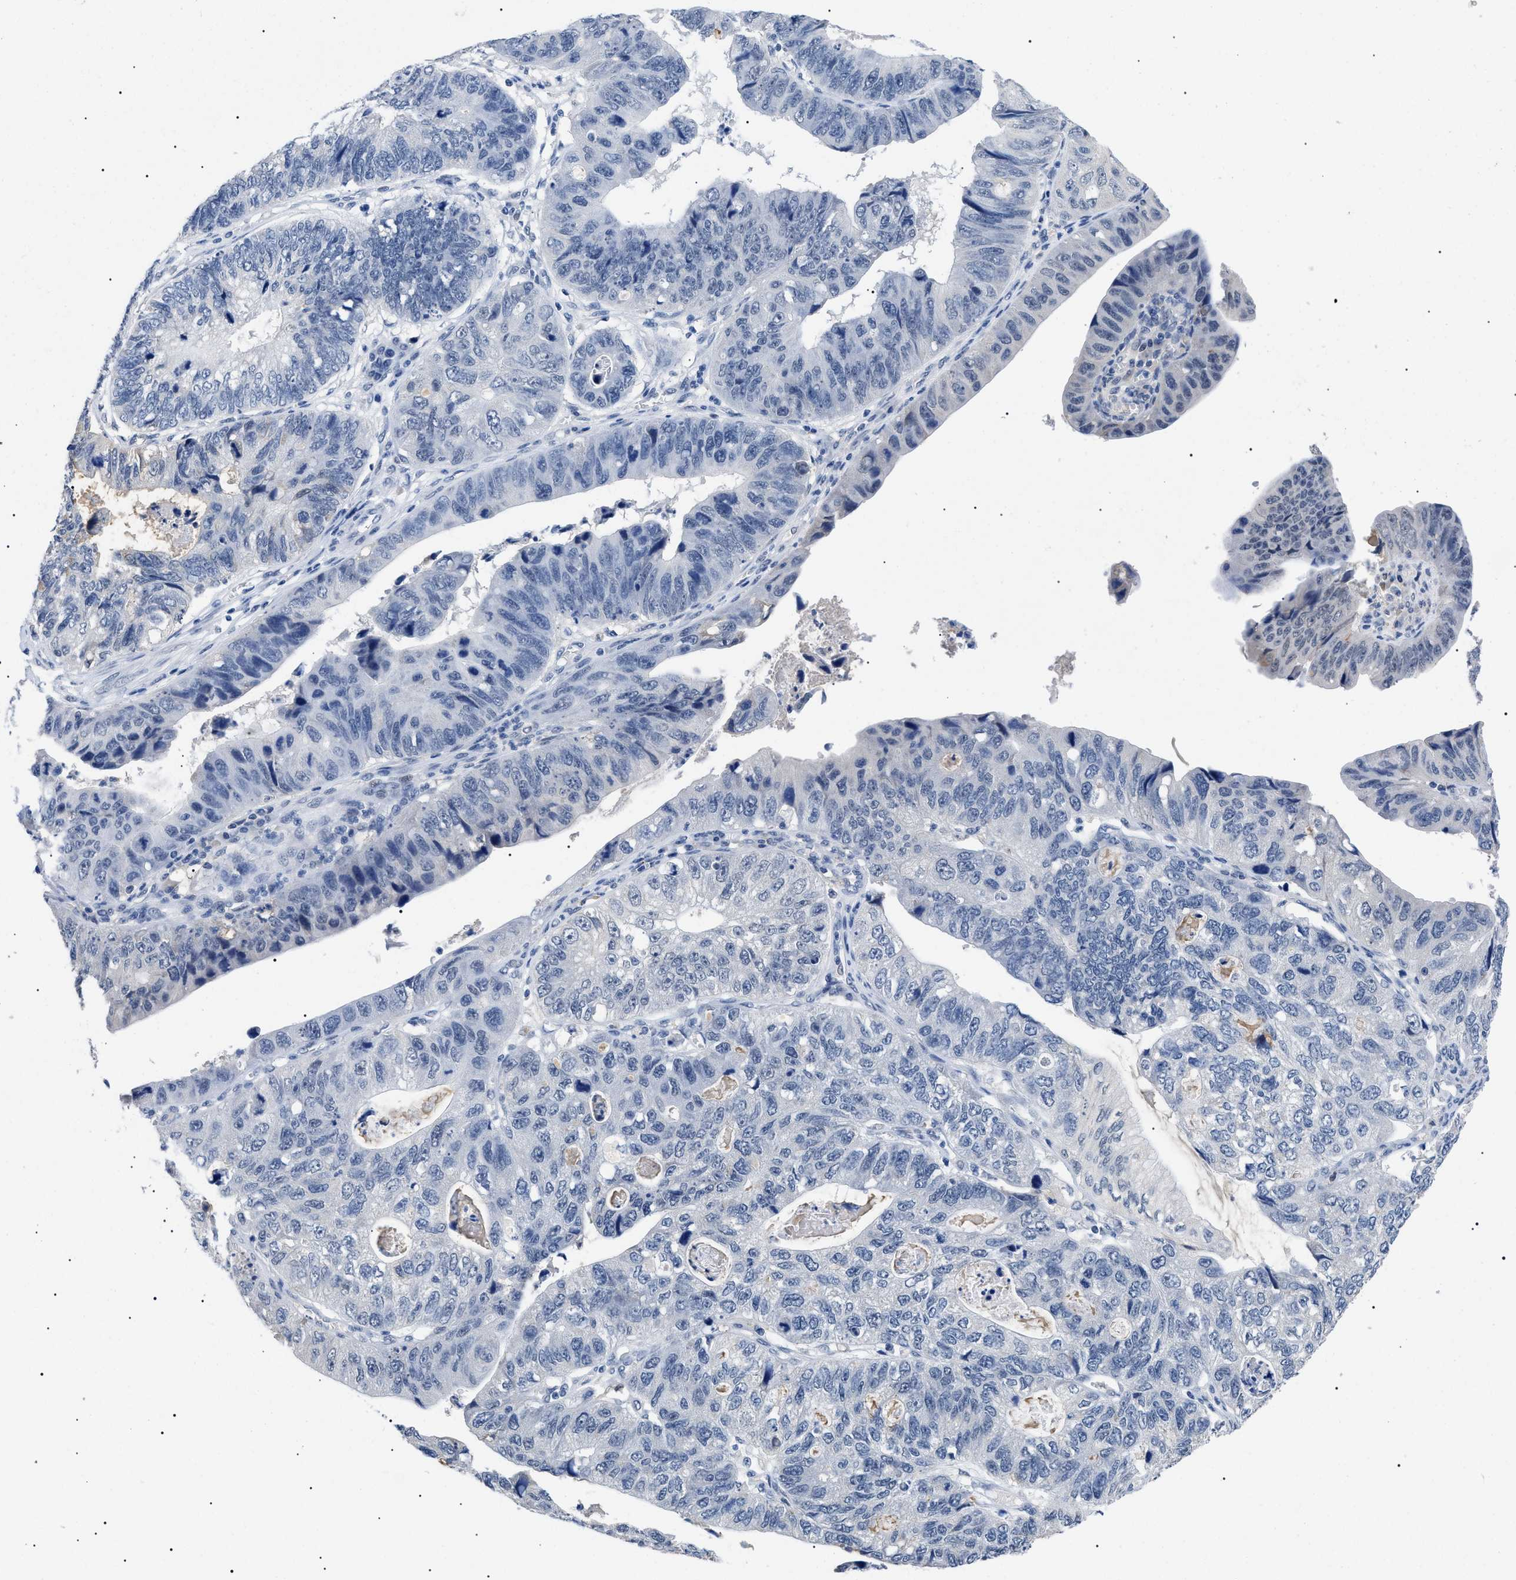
{"staining": {"intensity": "negative", "quantity": "none", "location": "none"}, "tissue": "stomach cancer", "cell_type": "Tumor cells", "image_type": "cancer", "snomed": [{"axis": "morphology", "description": "Adenocarcinoma, NOS"}, {"axis": "topography", "description": "Stomach"}], "caption": "Micrograph shows no protein staining in tumor cells of adenocarcinoma (stomach) tissue.", "gene": "PRRT2", "patient": {"sex": "male", "age": 59}}